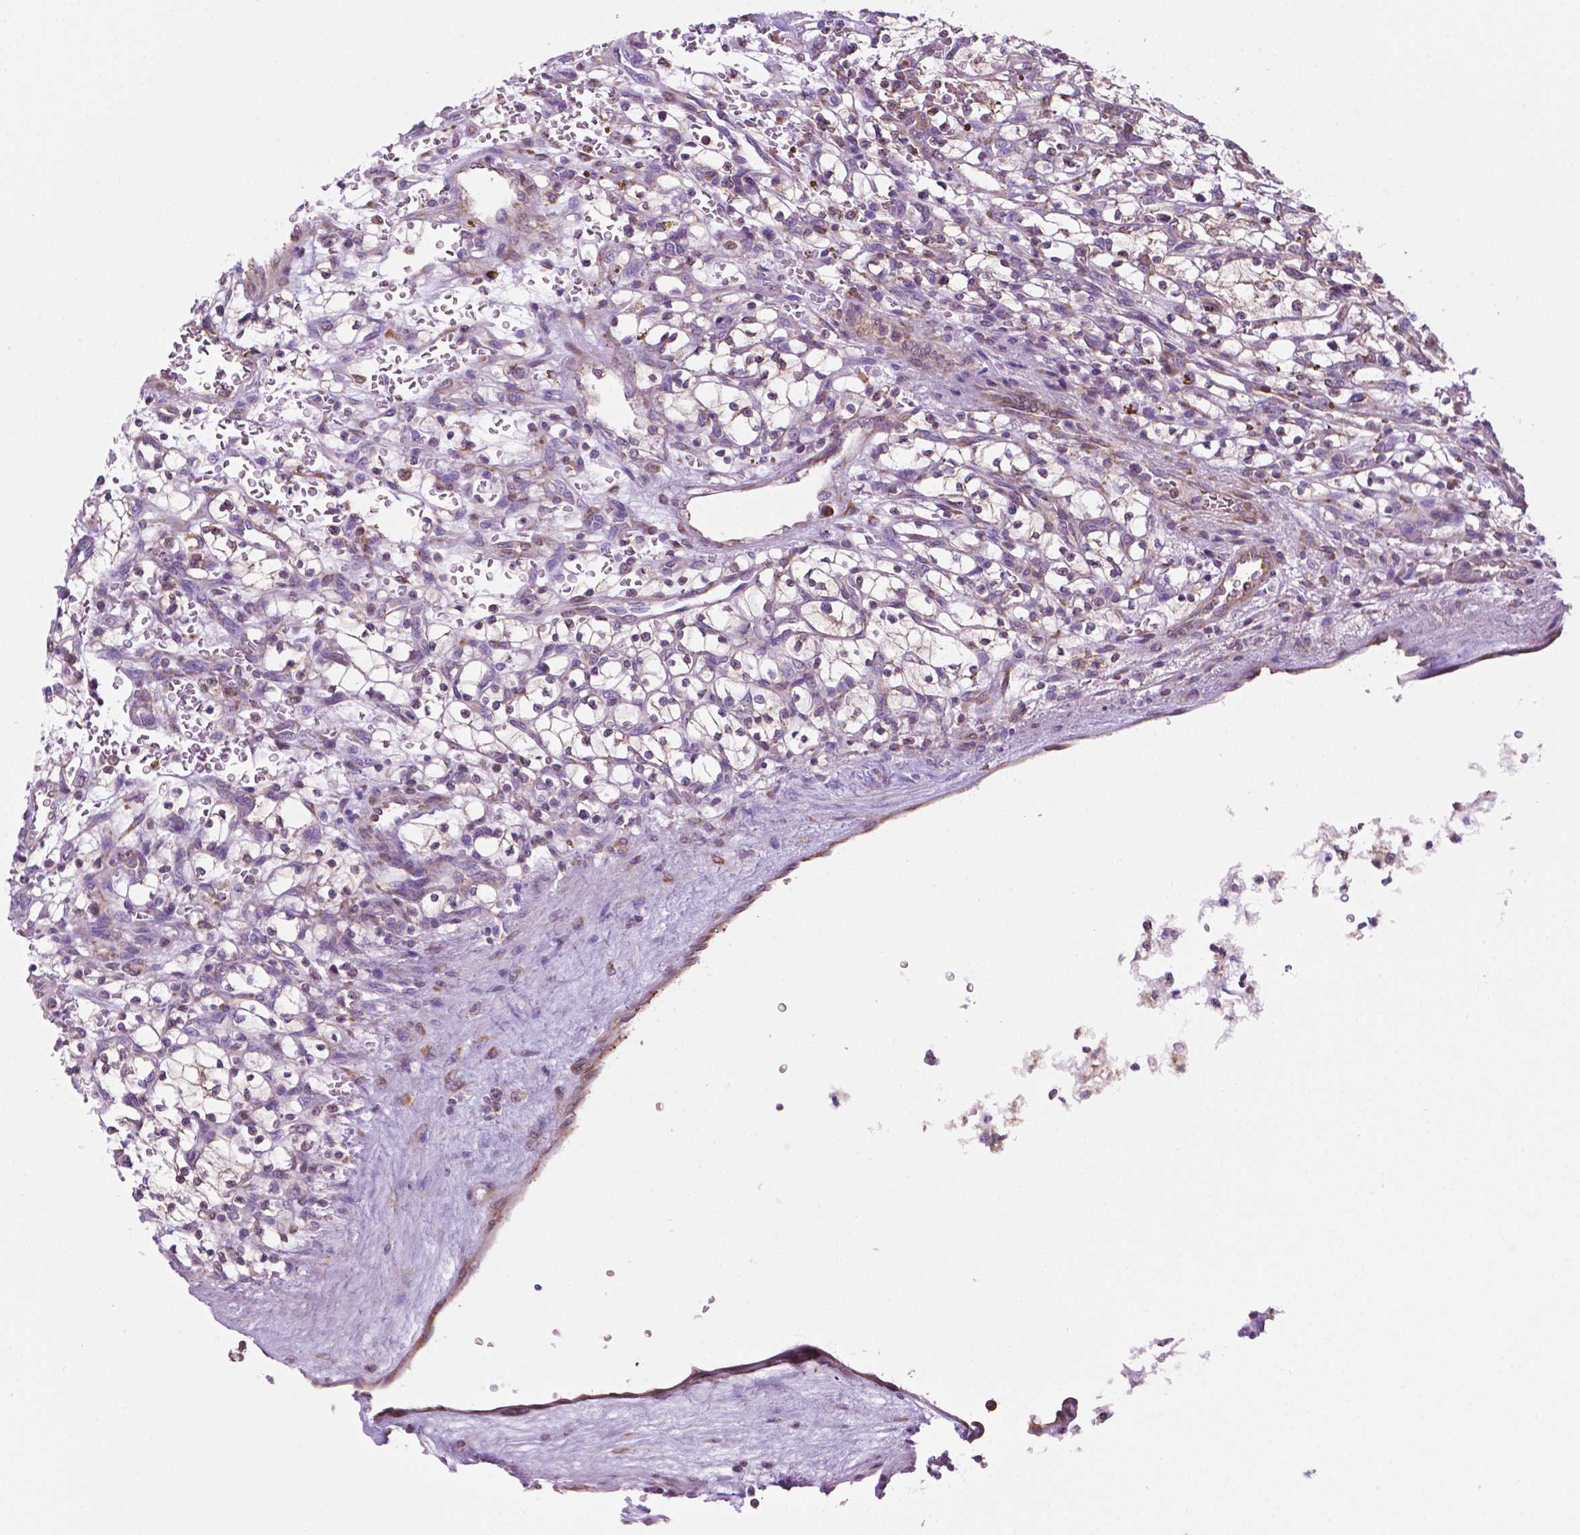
{"staining": {"intensity": "negative", "quantity": "none", "location": "none"}, "tissue": "renal cancer", "cell_type": "Tumor cells", "image_type": "cancer", "snomed": [{"axis": "morphology", "description": "Adenocarcinoma, NOS"}, {"axis": "topography", "description": "Kidney"}], "caption": "A high-resolution photomicrograph shows immunohistochemistry (IHC) staining of renal cancer (adenocarcinoma), which exhibits no significant expression in tumor cells.", "gene": "RPL29", "patient": {"sex": "female", "age": 64}}